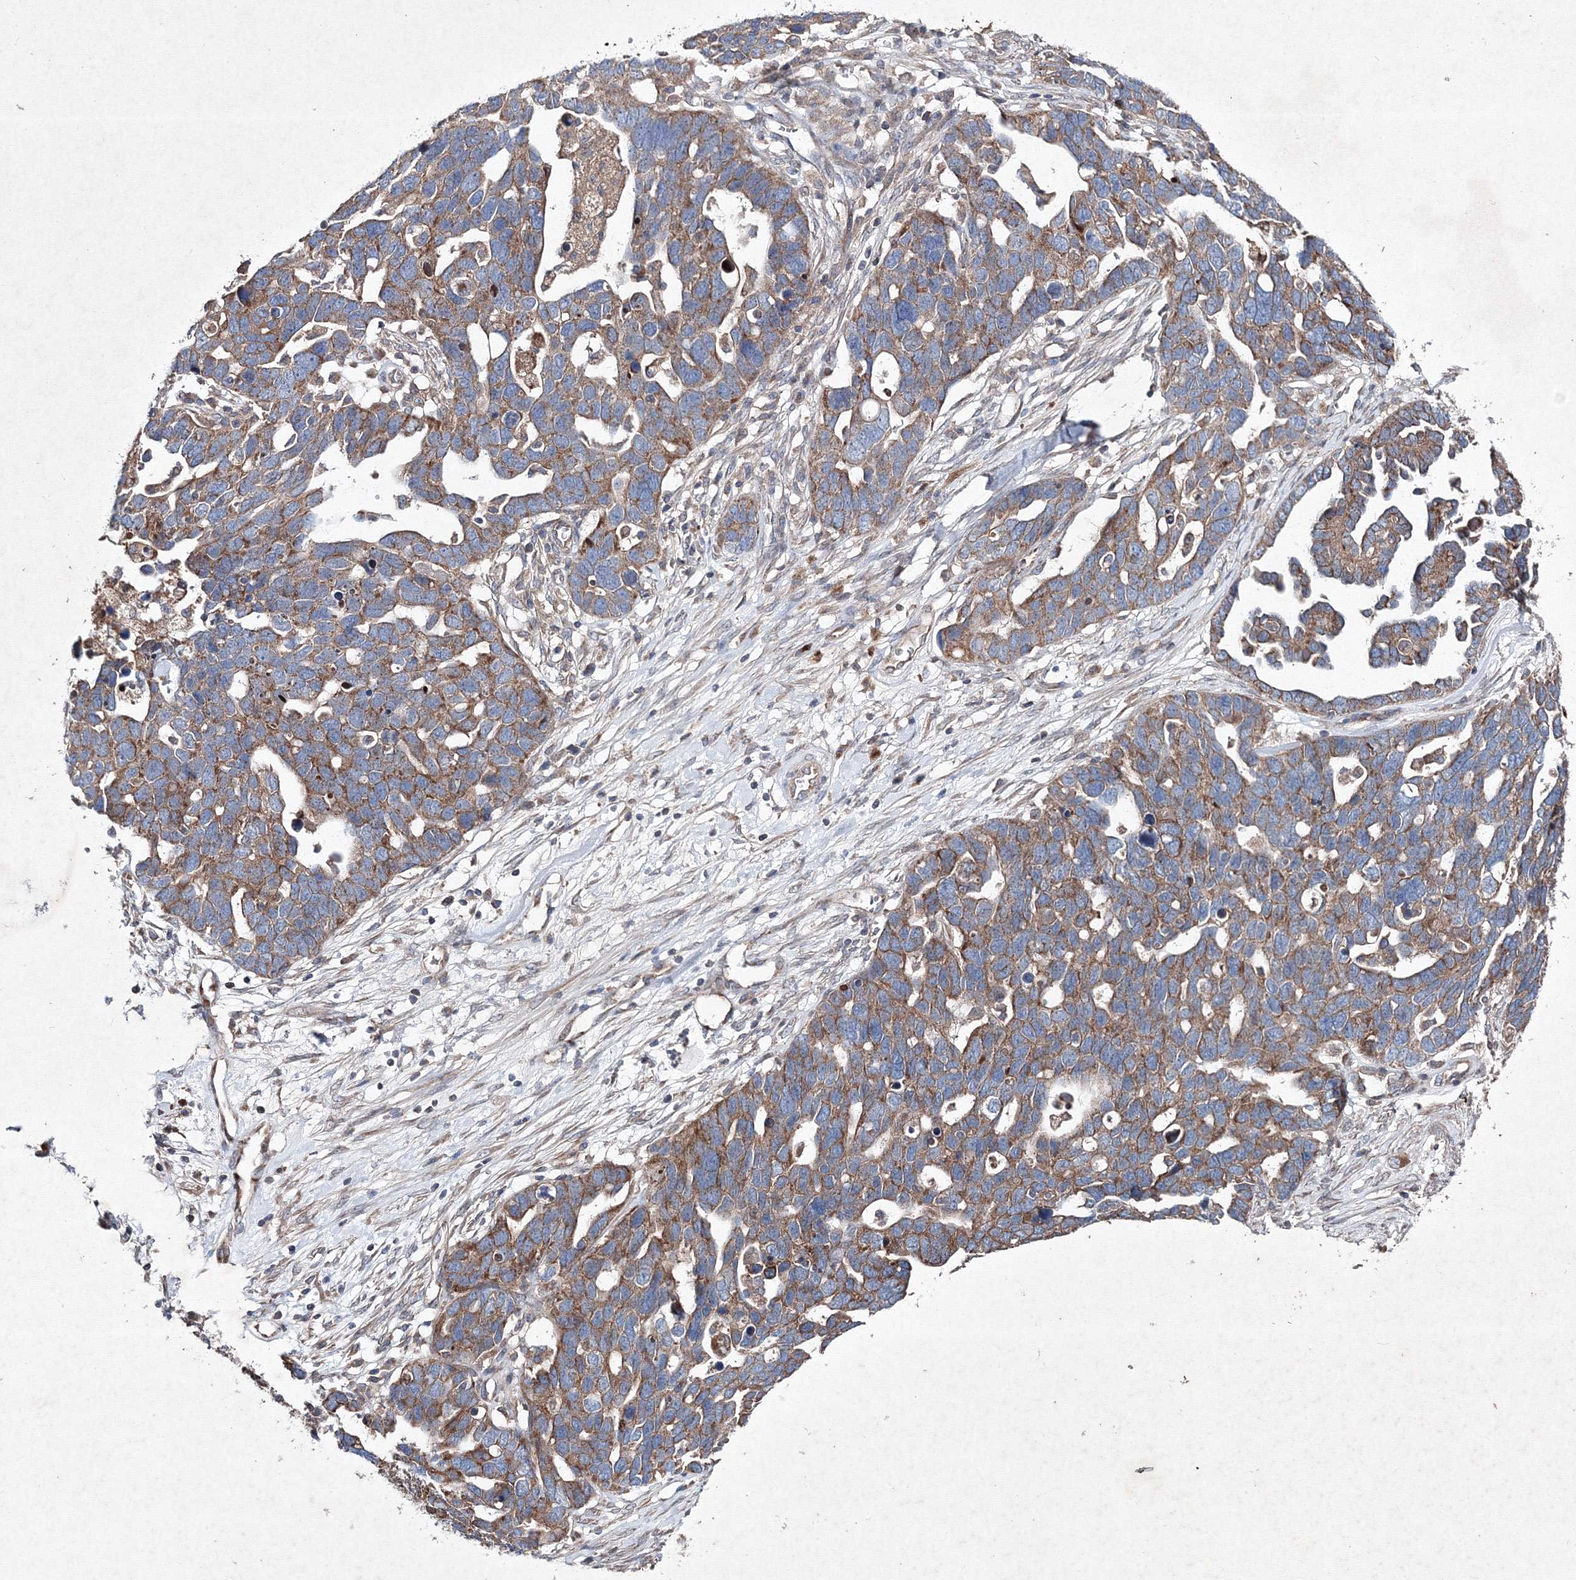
{"staining": {"intensity": "moderate", "quantity": ">75%", "location": "cytoplasmic/membranous"}, "tissue": "ovarian cancer", "cell_type": "Tumor cells", "image_type": "cancer", "snomed": [{"axis": "morphology", "description": "Cystadenocarcinoma, serous, NOS"}, {"axis": "topography", "description": "Ovary"}], "caption": "A micrograph showing moderate cytoplasmic/membranous staining in approximately >75% of tumor cells in ovarian cancer (serous cystadenocarcinoma), as visualized by brown immunohistochemical staining.", "gene": "GFM1", "patient": {"sex": "female", "age": 54}}